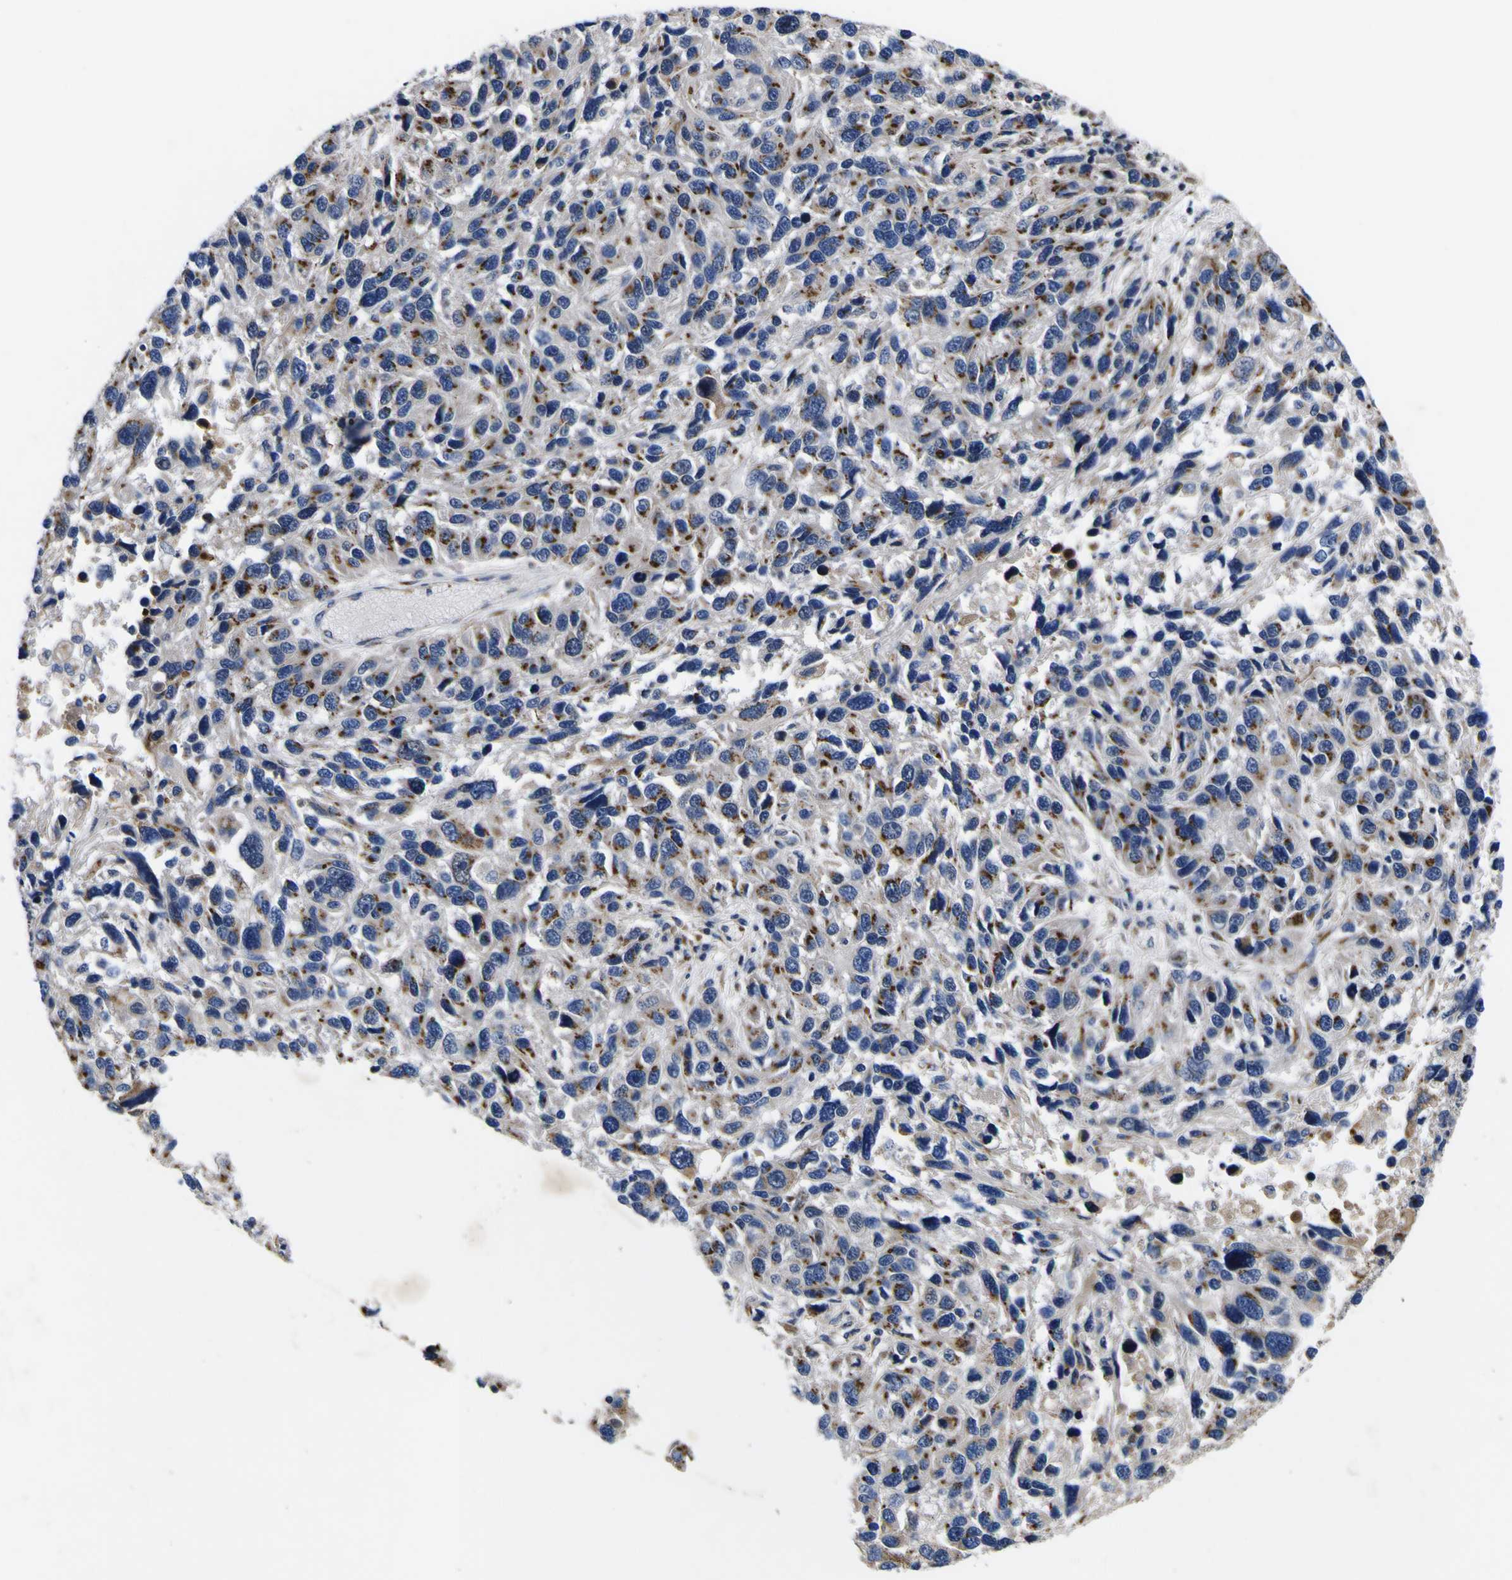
{"staining": {"intensity": "moderate", "quantity": ">75%", "location": "cytoplasmic/membranous"}, "tissue": "melanoma", "cell_type": "Tumor cells", "image_type": "cancer", "snomed": [{"axis": "morphology", "description": "Malignant melanoma, NOS"}, {"axis": "topography", "description": "Skin"}], "caption": "Malignant melanoma stained for a protein (brown) demonstrates moderate cytoplasmic/membranous positive expression in approximately >75% of tumor cells.", "gene": "COA1", "patient": {"sex": "male", "age": 53}}